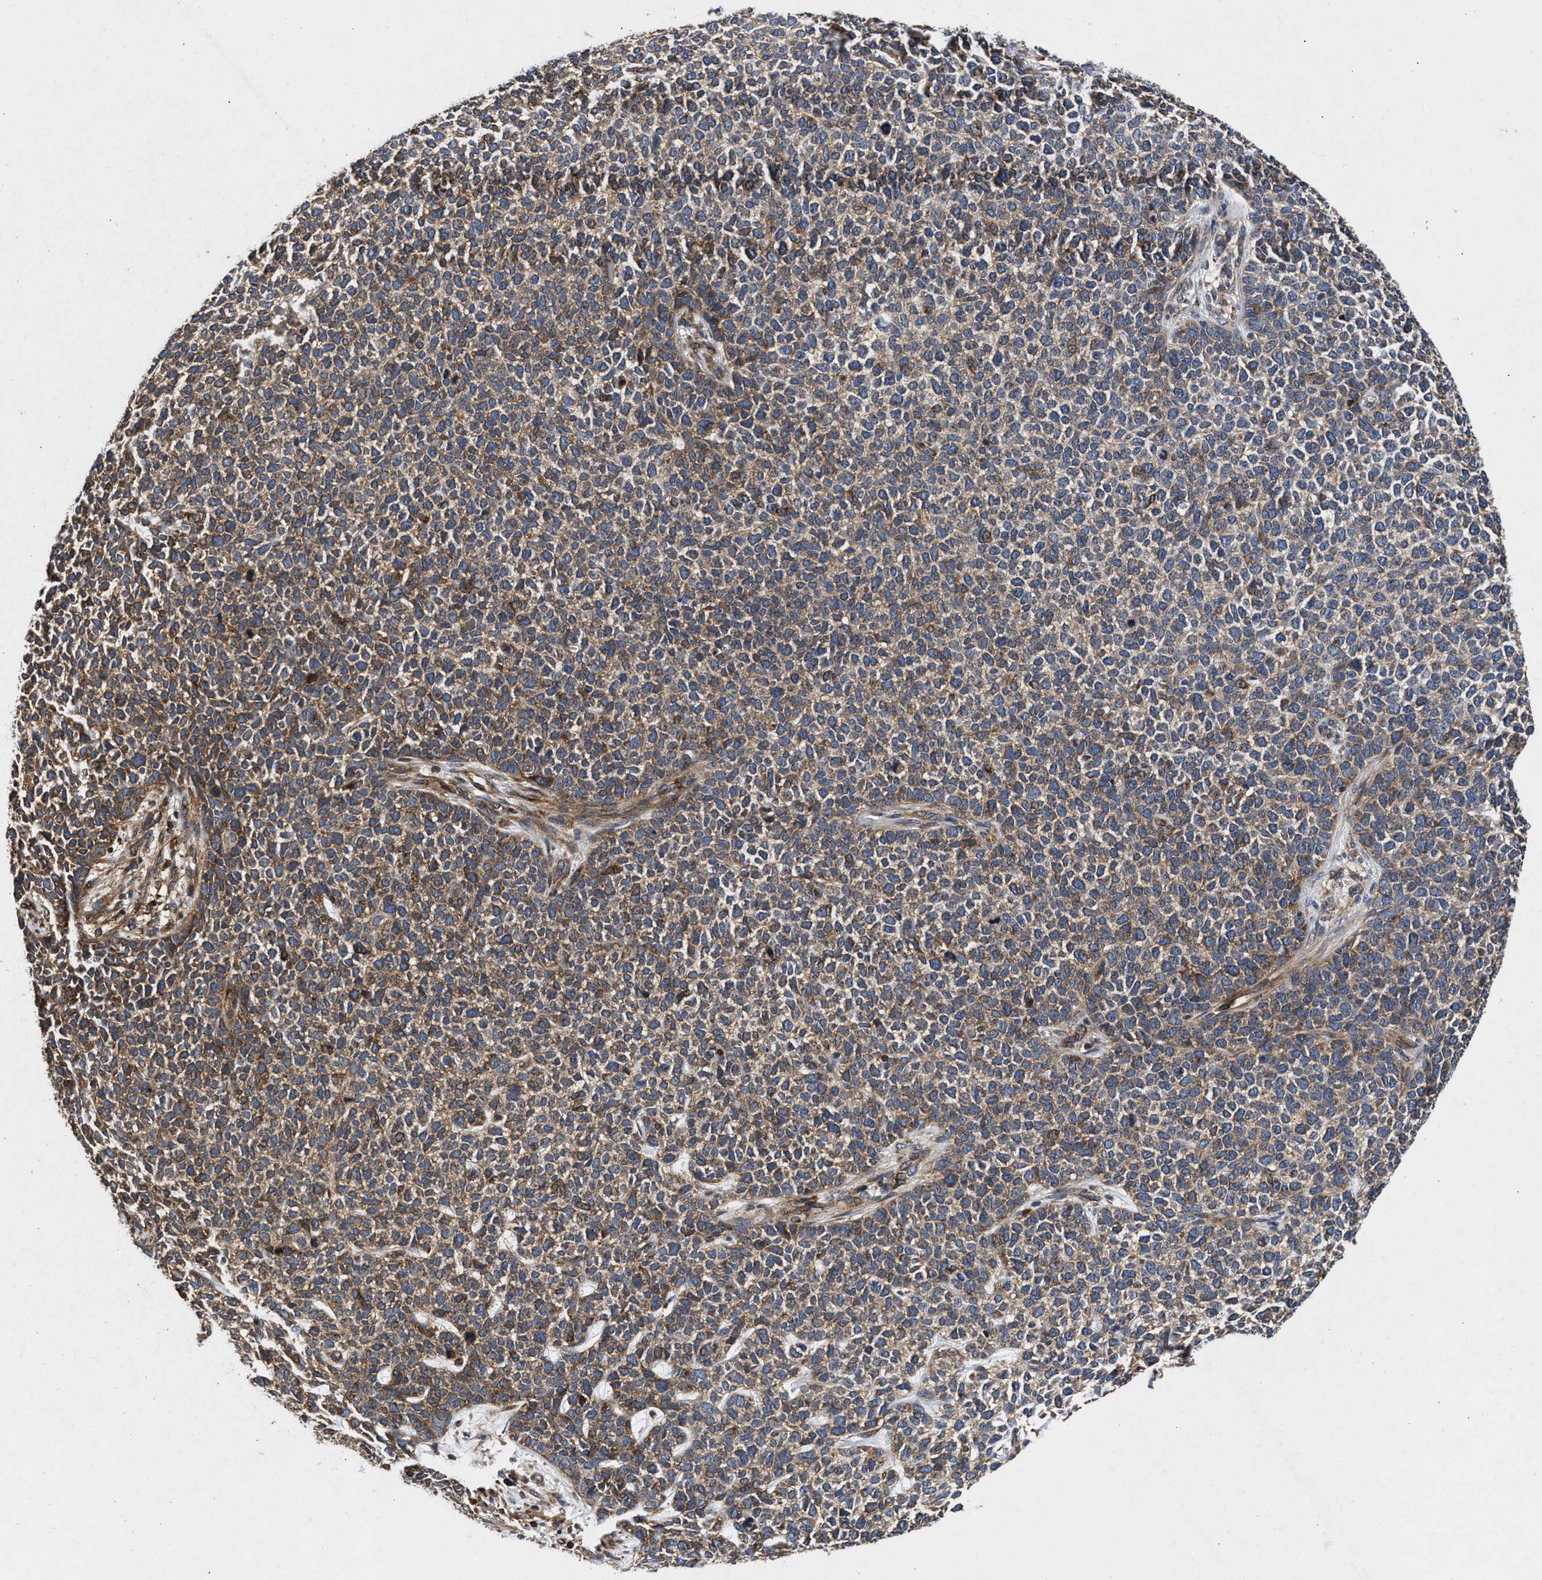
{"staining": {"intensity": "moderate", "quantity": ">75%", "location": "cytoplasmic/membranous"}, "tissue": "skin cancer", "cell_type": "Tumor cells", "image_type": "cancer", "snomed": [{"axis": "morphology", "description": "Basal cell carcinoma"}, {"axis": "topography", "description": "Skin"}], "caption": "High-power microscopy captured an immunohistochemistry (IHC) image of skin cancer (basal cell carcinoma), revealing moderate cytoplasmic/membranous expression in approximately >75% of tumor cells. Nuclei are stained in blue.", "gene": "NFKB2", "patient": {"sex": "female", "age": 84}}